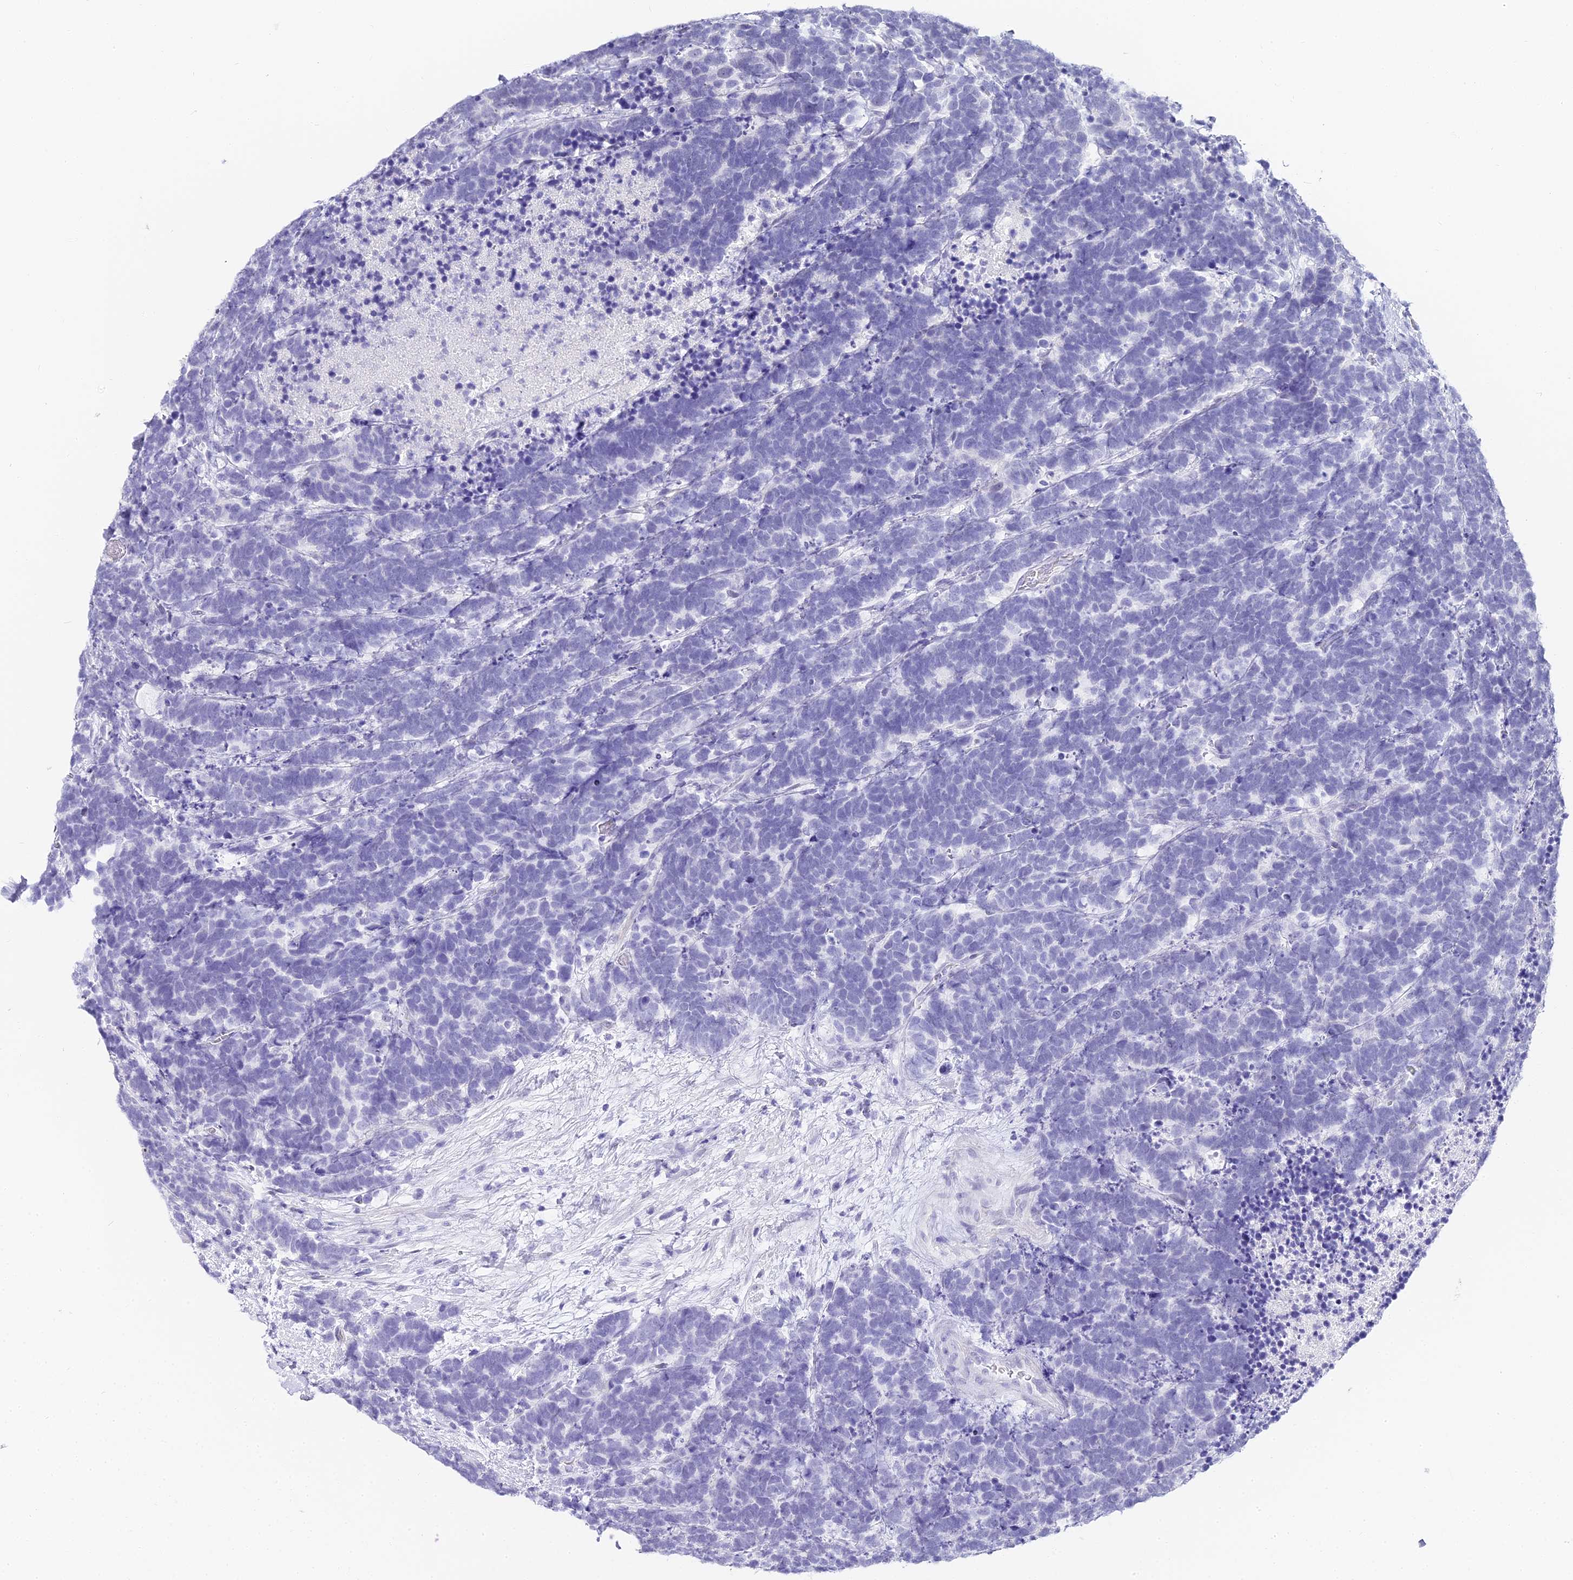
{"staining": {"intensity": "negative", "quantity": "none", "location": "none"}, "tissue": "carcinoid", "cell_type": "Tumor cells", "image_type": "cancer", "snomed": [{"axis": "morphology", "description": "Carcinoma, NOS"}, {"axis": "morphology", "description": "Carcinoid, malignant, NOS"}, {"axis": "topography", "description": "Urinary bladder"}], "caption": "DAB (3,3'-diaminobenzidine) immunohistochemical staining of human carcinoid (malignant) displays no significant positivity in tumor cells.", "gene": "ABHD14A-ACY1", "patient": {"sex": "male", "age": 57}}